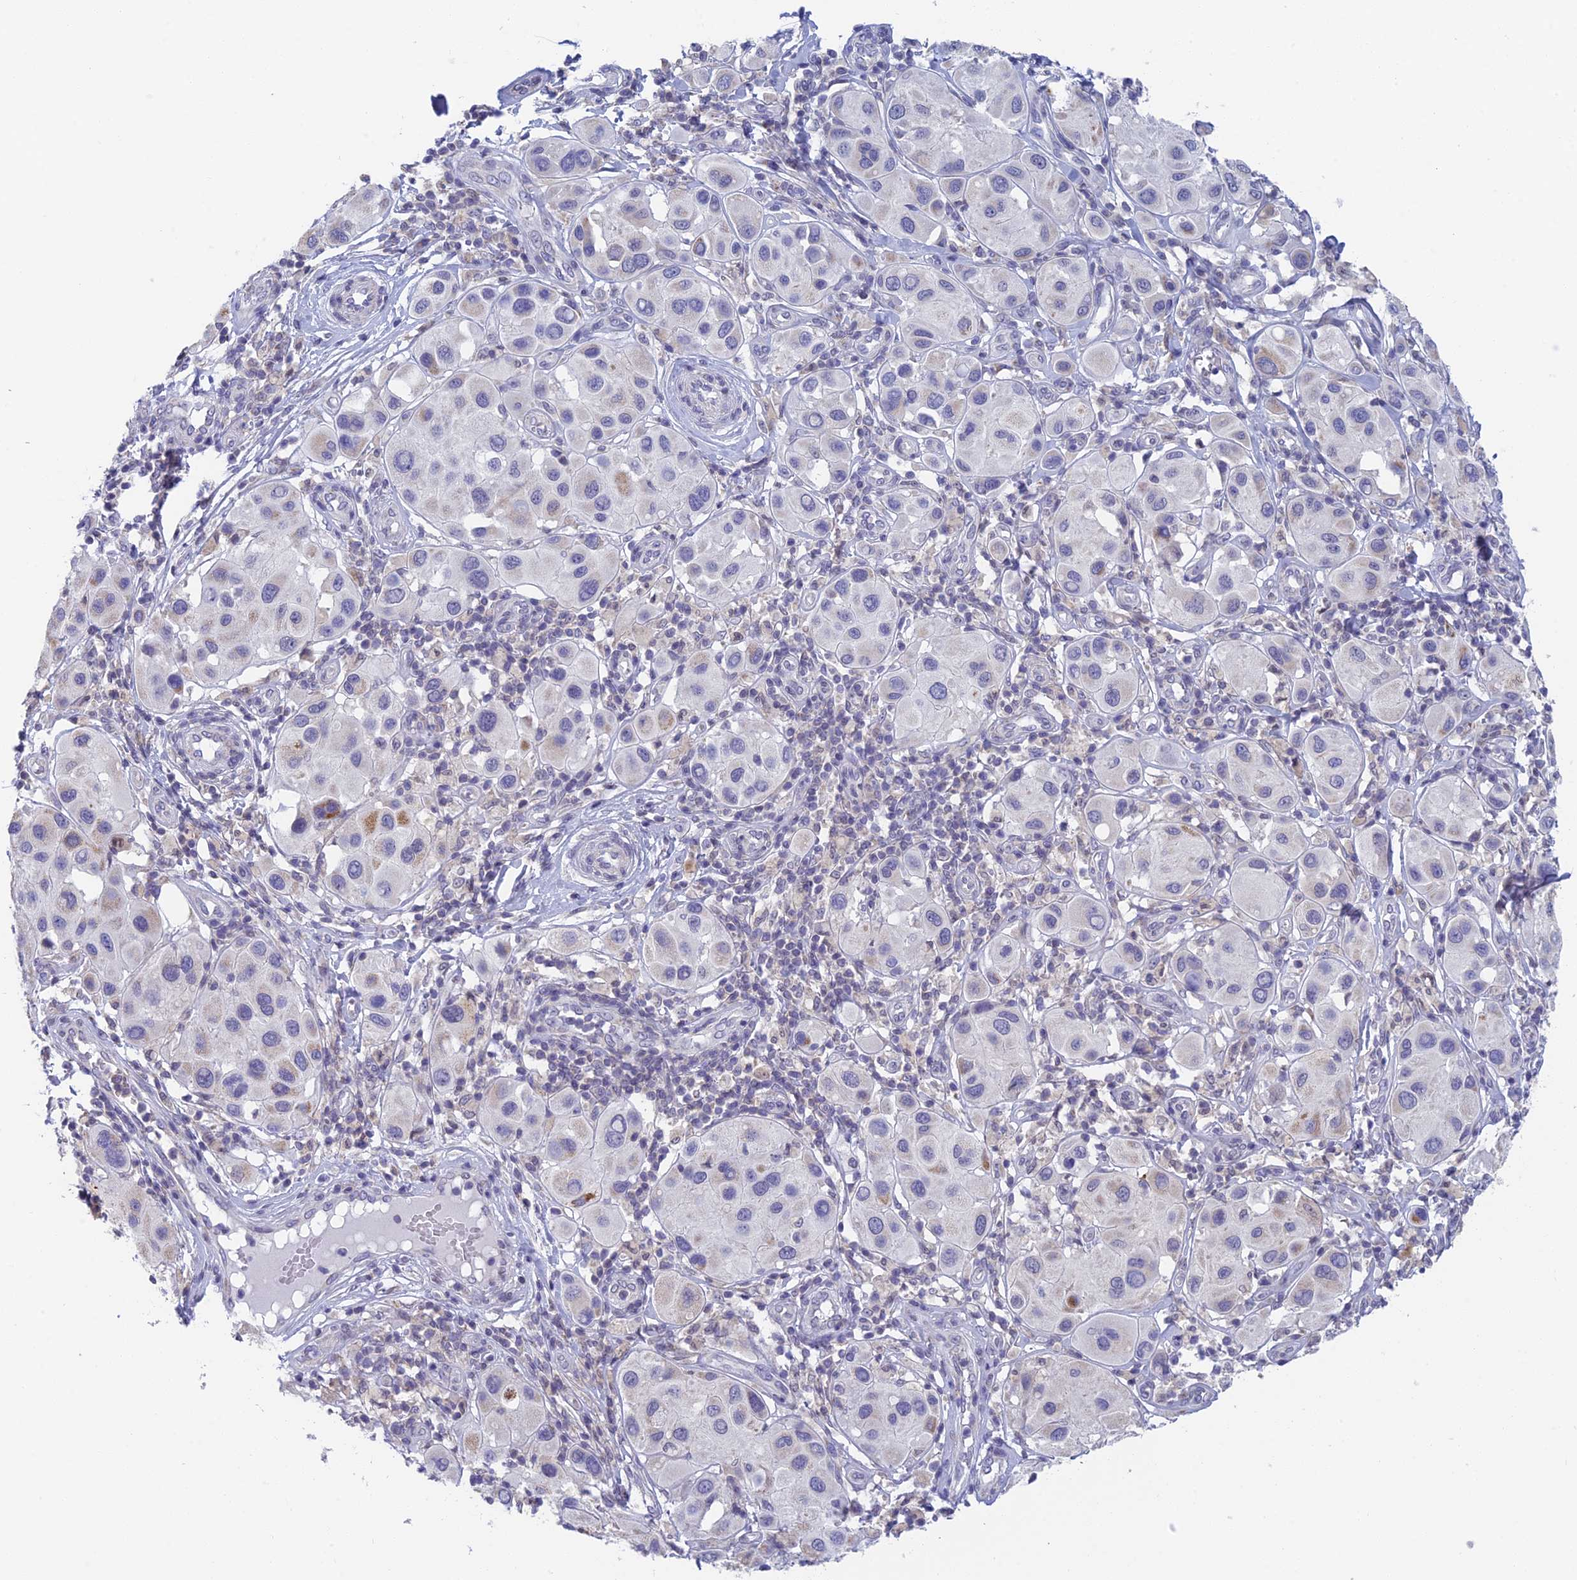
{"staining": {"intensity": "moderate", "quantity": "<25%", "location": "cytoplasmic/membranous"}, "tissue": "melanoma", "cell_type": "Tumor cells", "image_type": "cancer", "snomed": [{"axis": "morphology", "description": "Malignant melanoma, Metastatic site"}, {"axis": "topography", "description": "Skin"}], "caption": "Moderate cytoplasmic/membranous expression for a protein is identified in about <25% of tumor cells of malignant melanoma (metastatic site) using IHC.", "gene": "REXO5", "patient": {"sex": "male", "age": 41}}